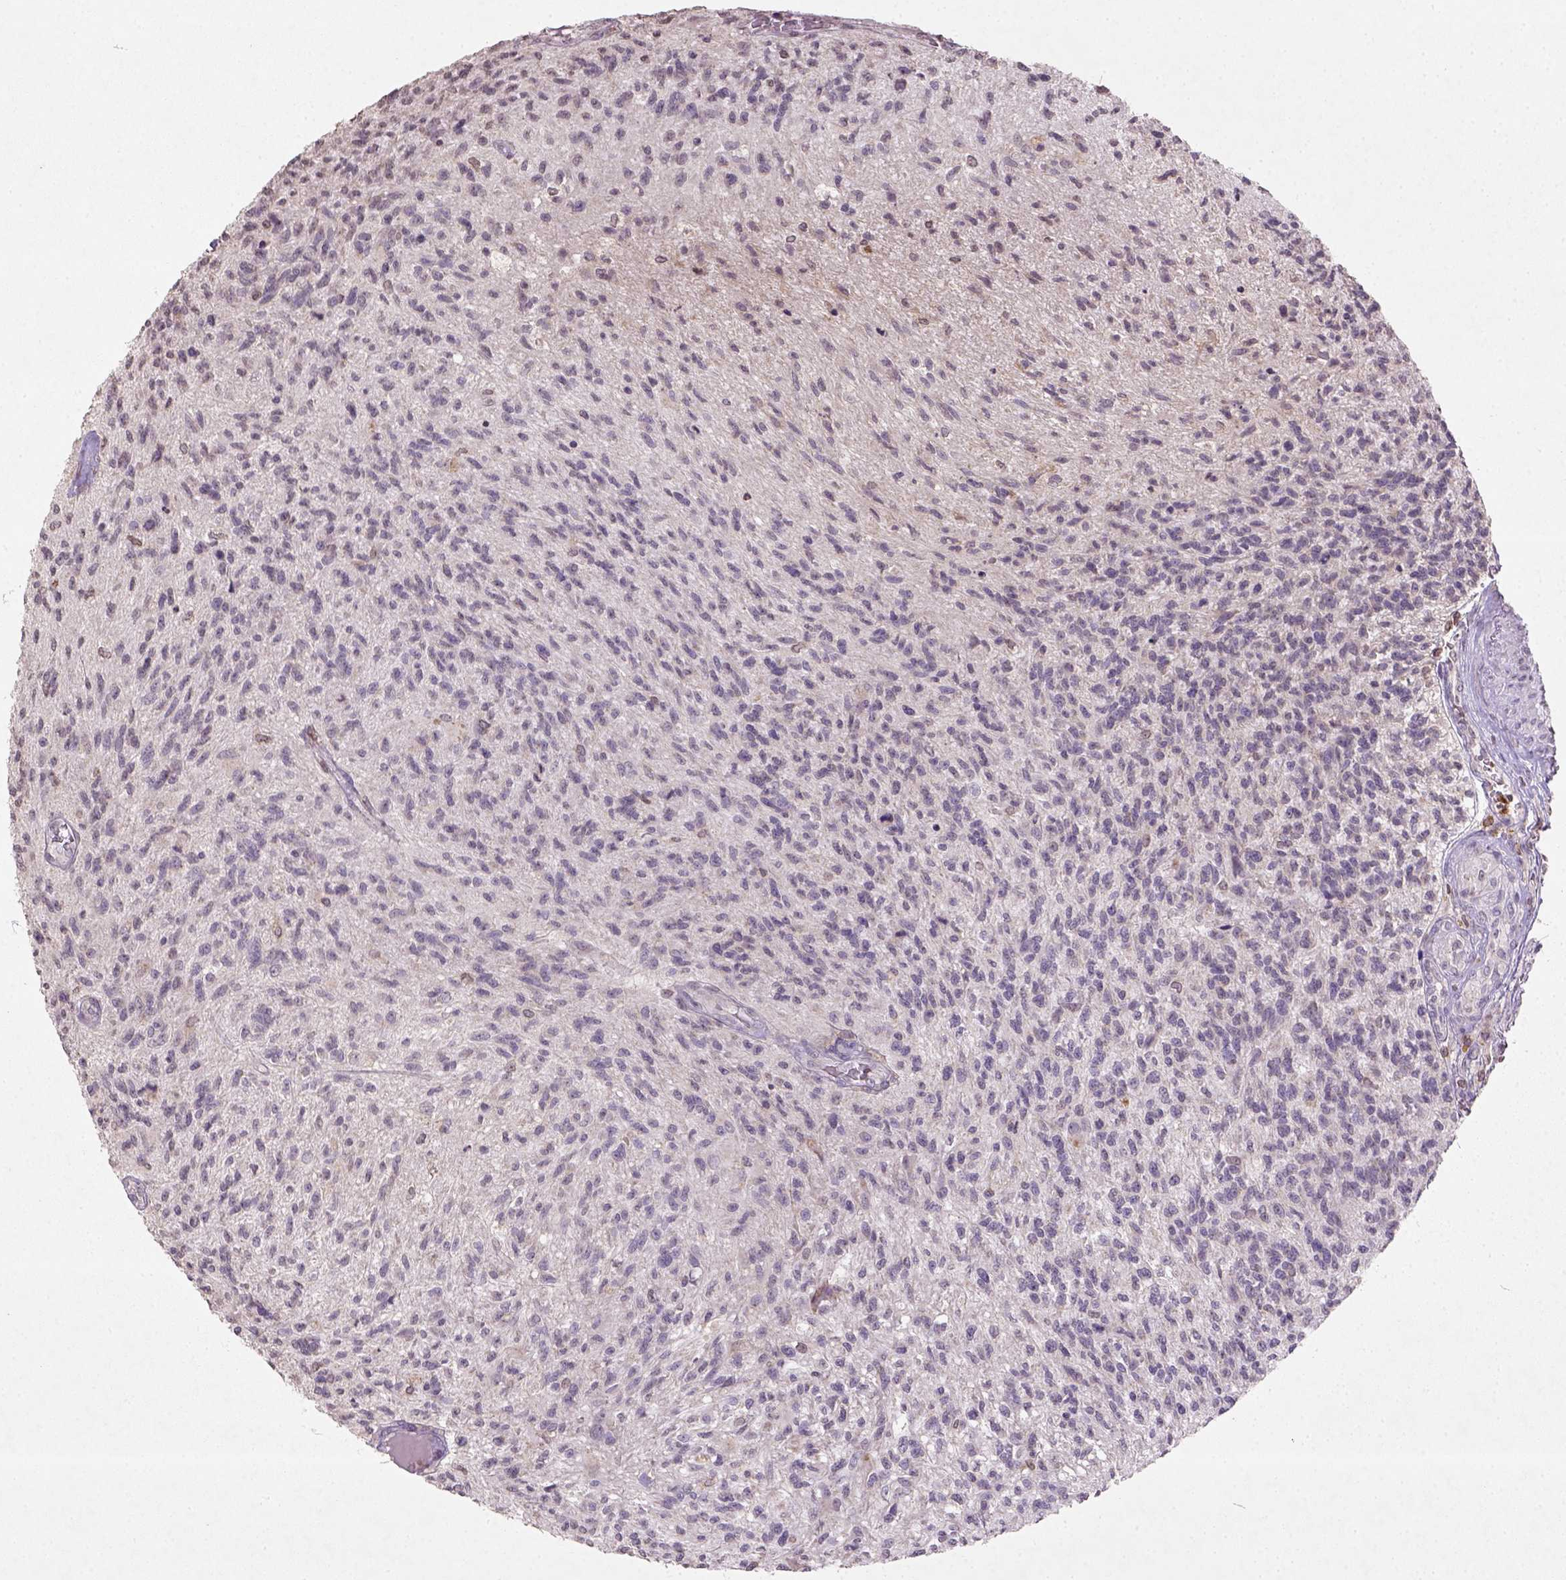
{"staining": {"intensity": "negative", "quantity": "none", "location": "none"}, "tissue": "glioma", "cell_type": "Tumor cells", "image_type": "cancer", "snomed": [{"axis": "morphology", "description": "Glioma, malignant, High grade"}, {"axis": "topography", "description": "Brain"}], "caption": "Immunohistochemistry photomicrograph of human glioma stained for a protein (brown), which displays no positivity in tumor cells.", "gene": "NUDT3", "patient": {"sex": "male", "age": 56}}